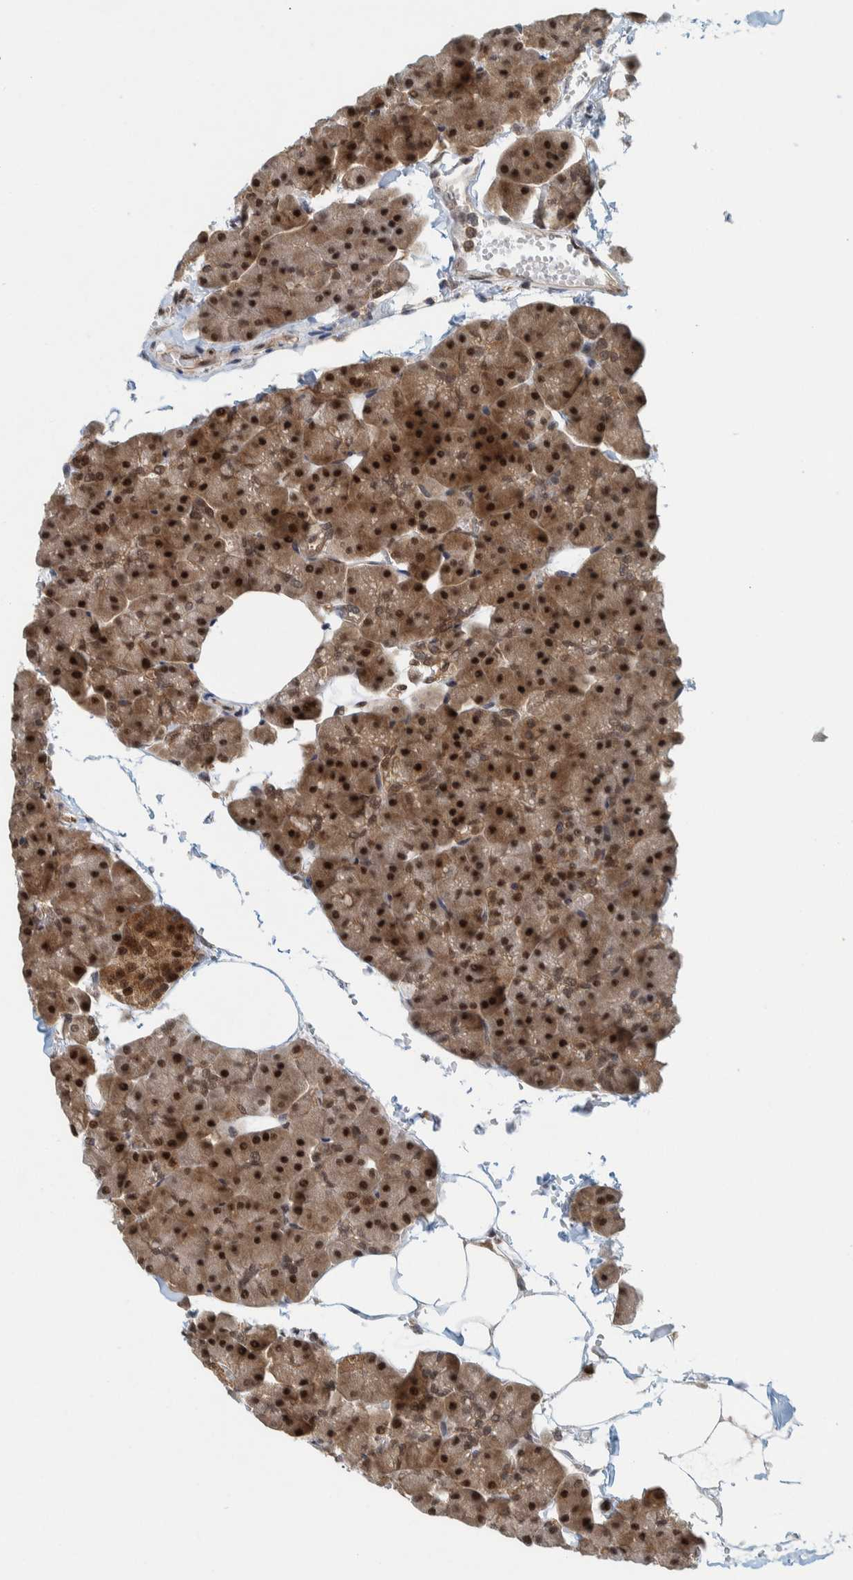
{"staining": {"intensity": "strong", "quantity": ">75%", "location": "cytoplasmic/membranous,nuclear"}, "tissue": "pancreas", "cell_type": "Exocrine glandular cells", "image_type": "normal", "snomed": [{"axis": "morphology", "description": "Normal tissue, NOS"}, {"axis": "topography", "description": "Pancreas"}], "caption": "Pancreas was stained to show a protein in brown. There is high levels of strong cytoplasmic/membranous,nuclear expression in about >75% of exocrine glandular cells. (Brightfield microscopy of DAB IHC at high magnification).", "gene": "COPS3", "patient": {"sex": "male", "age": 35}}